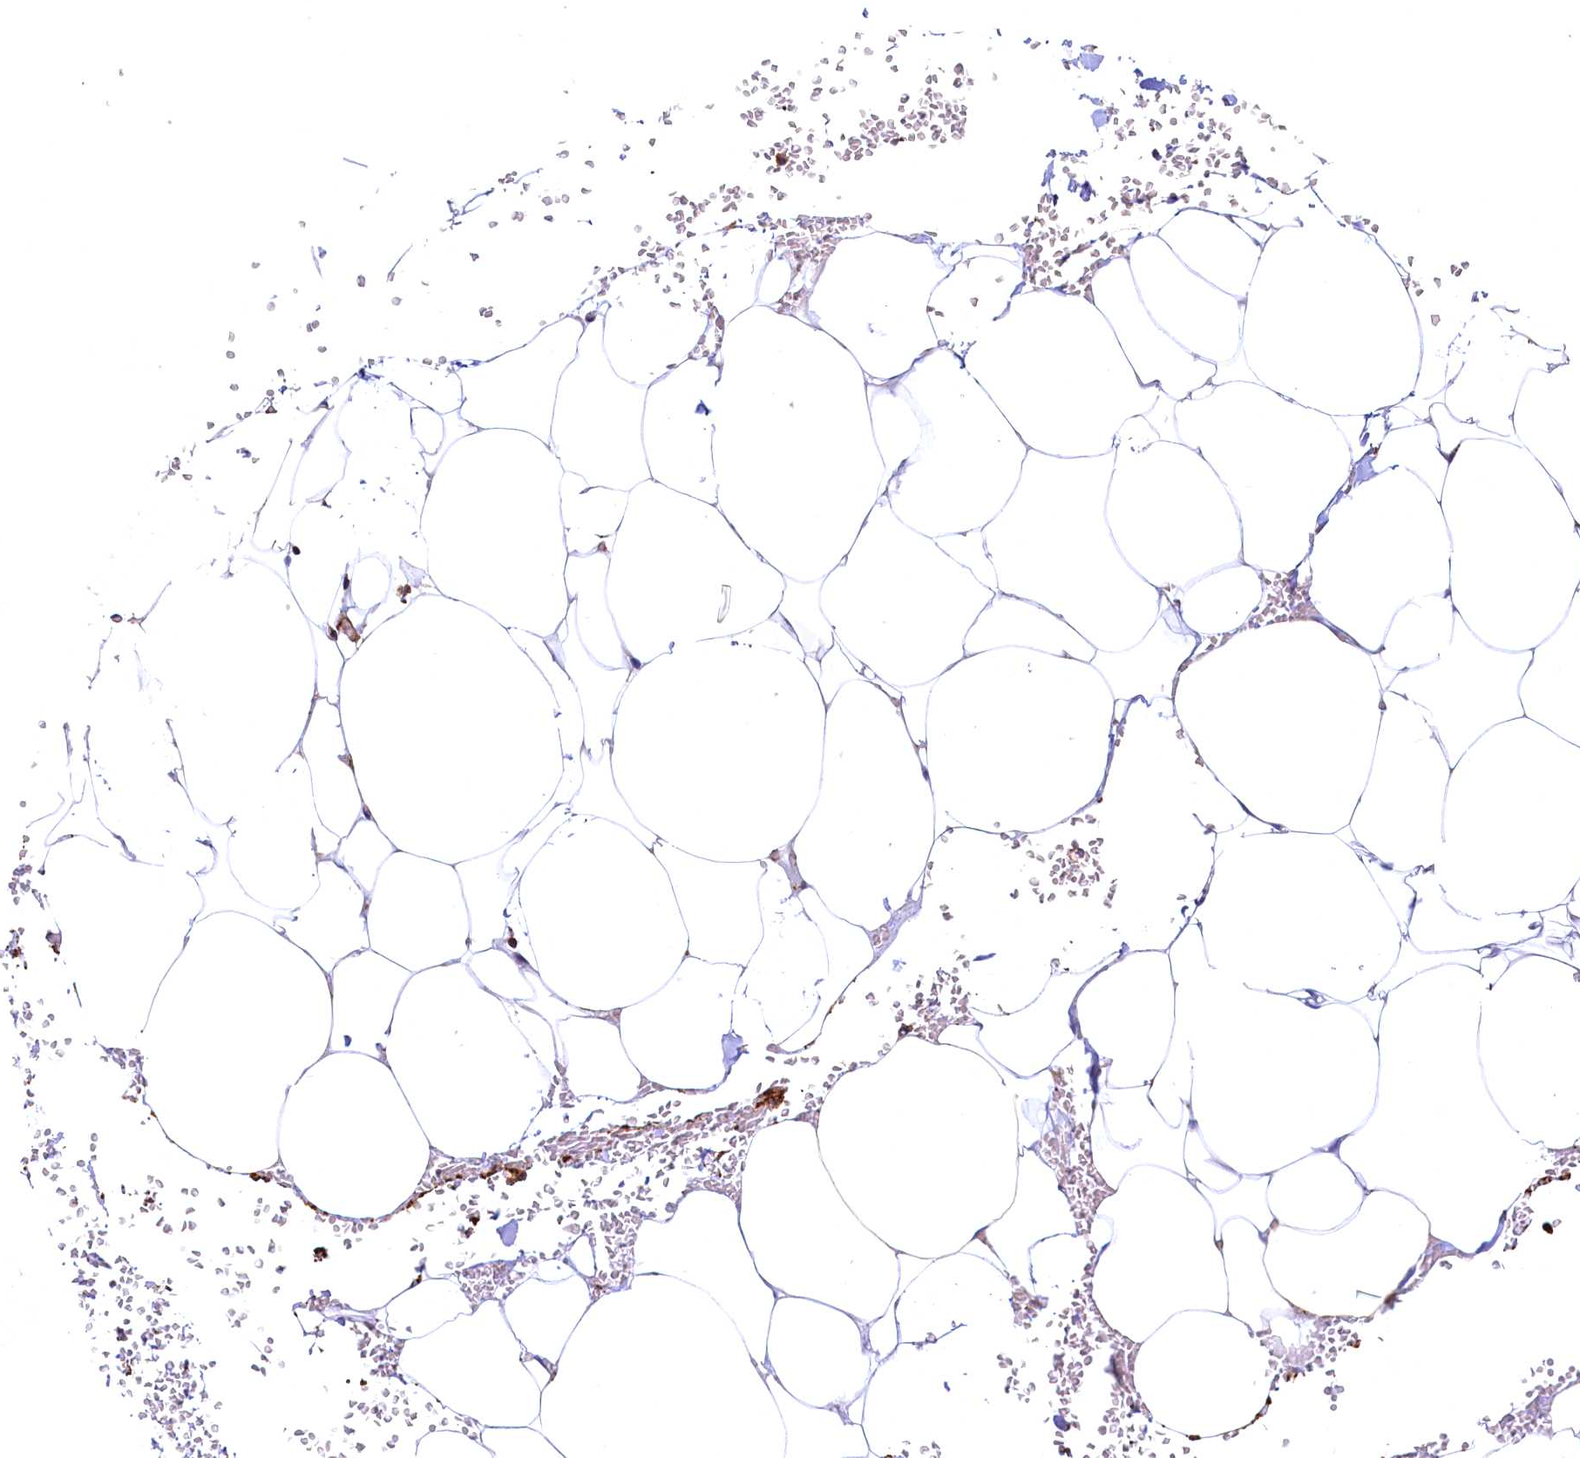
{"staining": {"intensity": "negative", "quantity": "none", "location": "none"}, "tissue": "adipose tissue", "cell_type": "Adipocytes", "image_type": "normal", "snomed": [{"axis": "morphology", "description": "Normal tissue, NOS"}, {"axis": "topography", "description": "Gallbladder"}, {"axis": "topography", "description": "Peripheral nerve tissue"}], "caption": "The photomicrograph displays no significant positivity in adipocytes of adipose tissue.", "gene": "THBS1", "patient": {"sex": "male", "age": 38}}